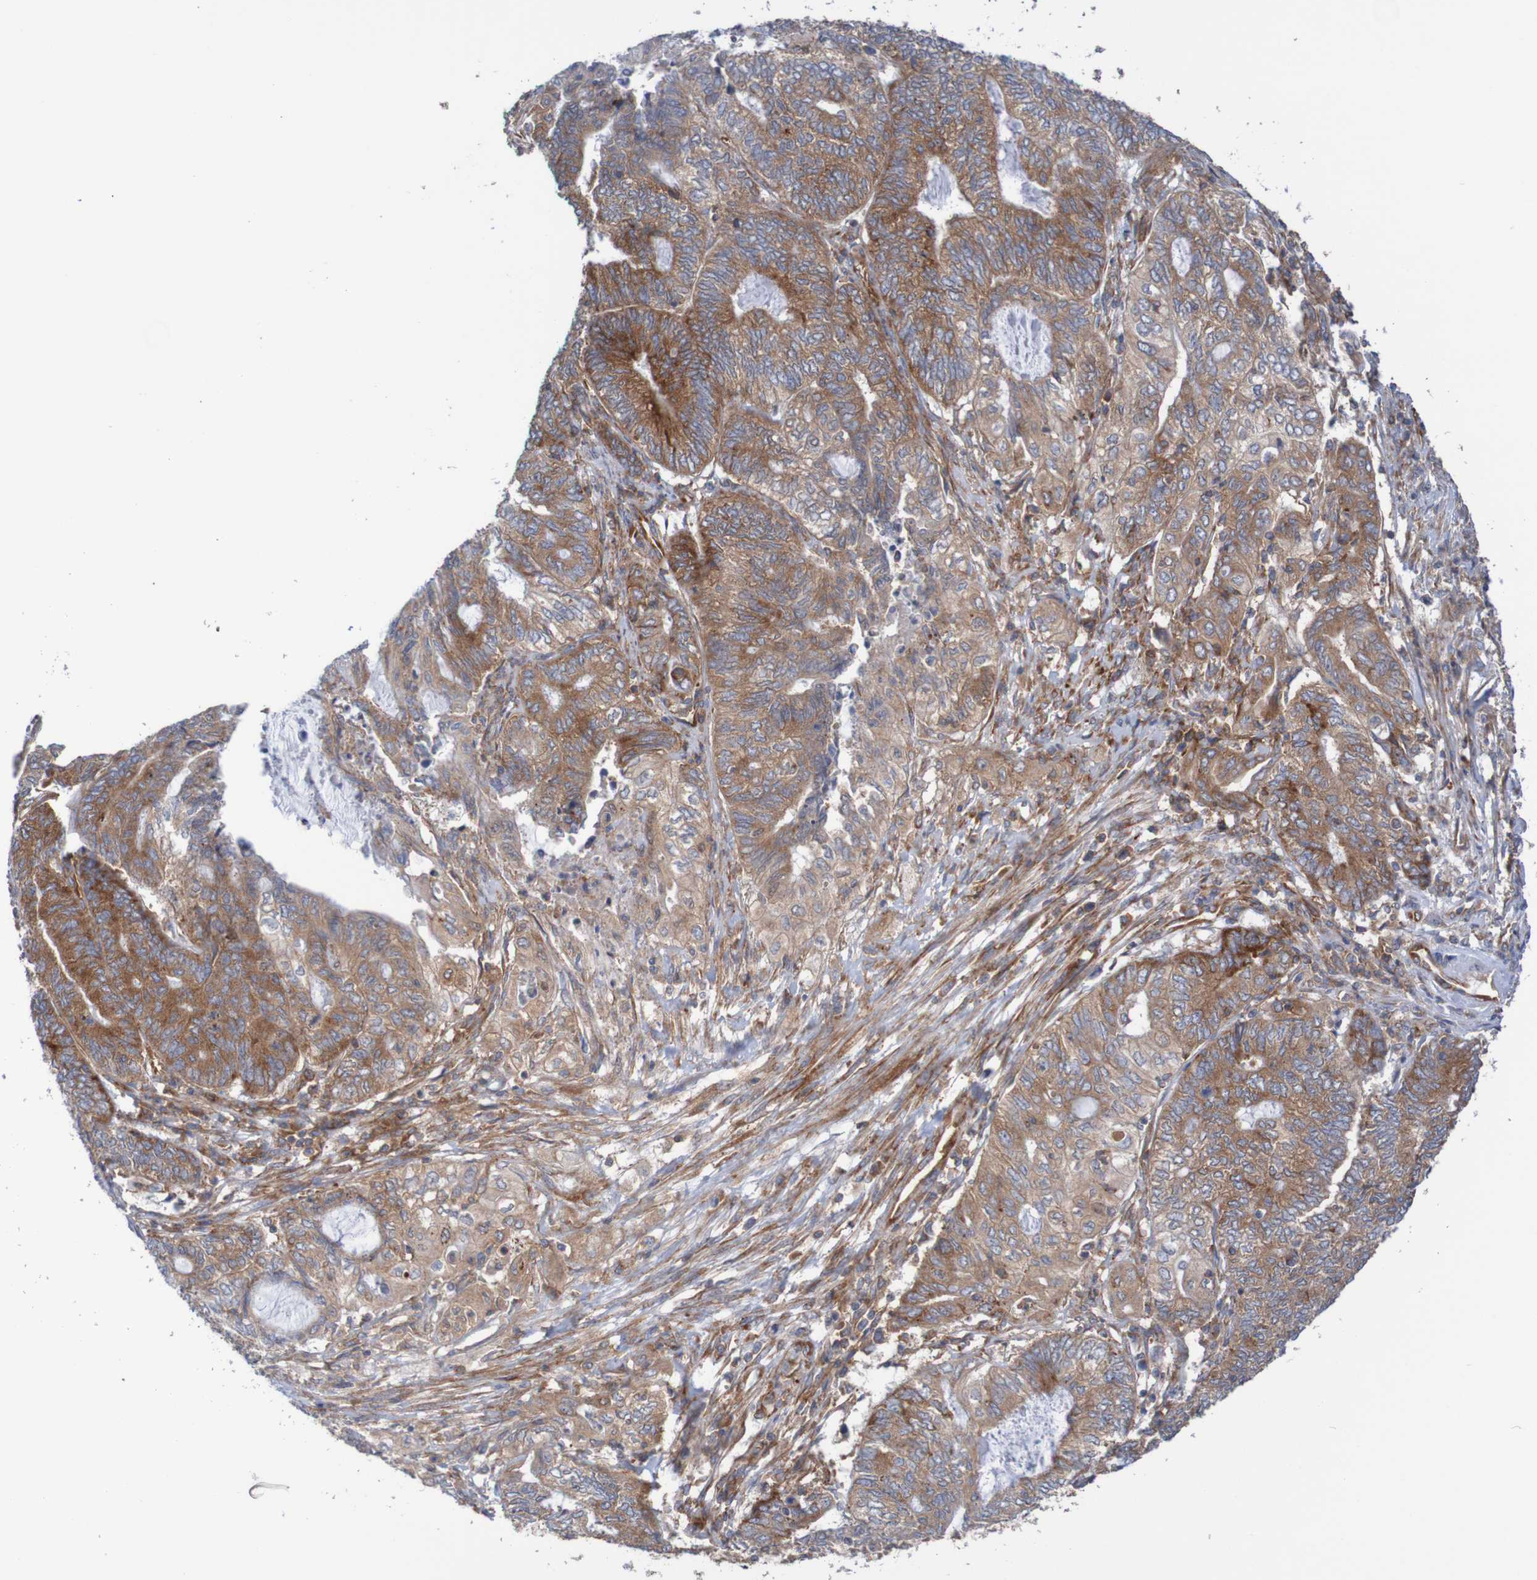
{"staining": {"intensity": "moderate", "quantity": ">75%", "location": "cytoplasmic/membranous"}, "tissue": "endometrial cancer", "cell_type": "Tumor cells", "image_type": "cancer", "snomed": [{"axis": "morphology", "description": "Adenocarcinoma, NOS"}, {"axis": "topography", "description": "Uterus"}, {"axis": "topography", "description": "Endometrium"}], "caption": "Immunohistochemistry (IHC) (DAB (3,3'-diaminobenzidine)) staining of endometrial adenocarcinoma reveals moderate cytoplasmic/membranous protein positivity in about >75% of tumor cells.", "gene": "FXR2", "patient": {"sex": "female", "age": 70}}